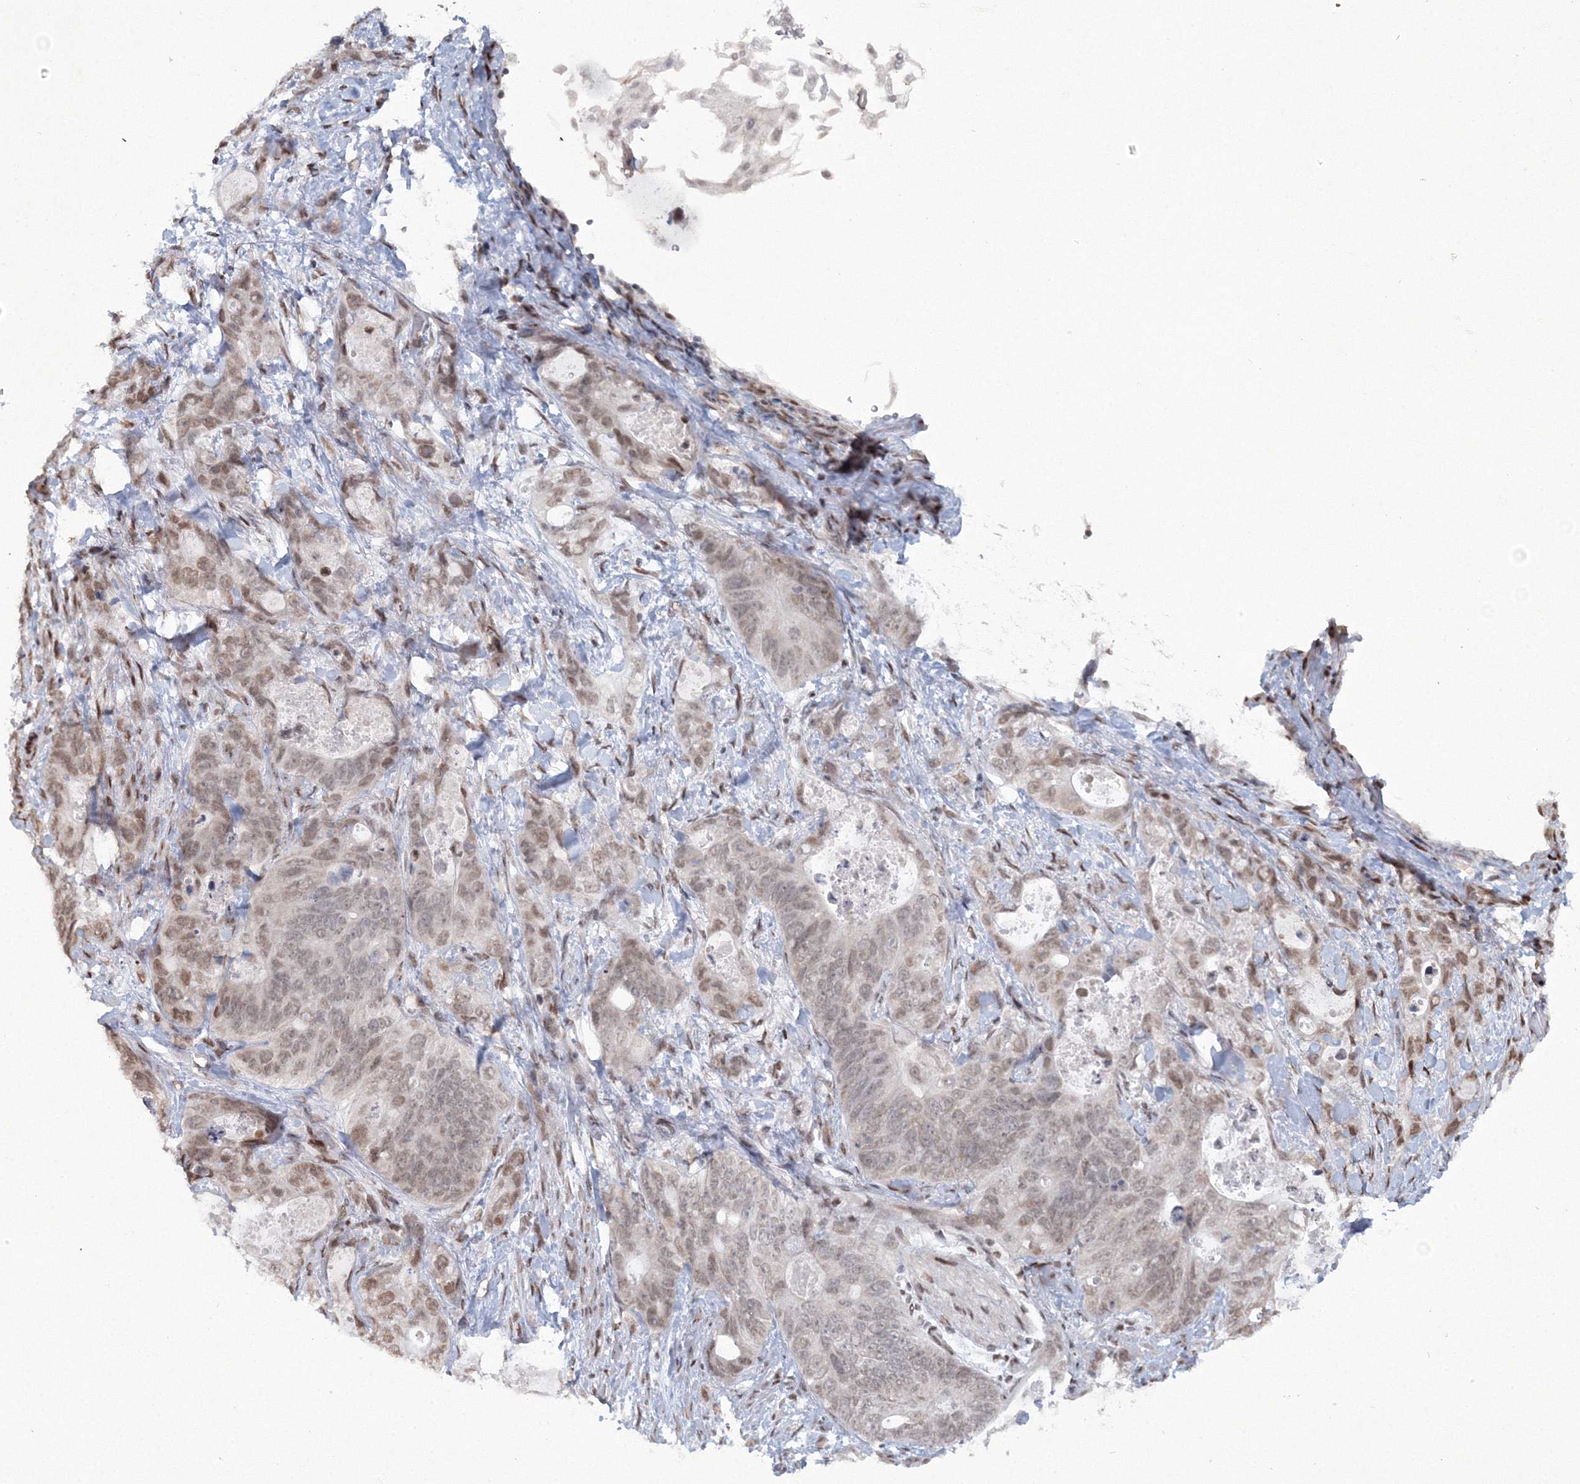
{"staining": {"intensity": "weak", "quantity": "25%-75%", "location": "nuclear"}, "tissue": "stomach cancer", "cell_type": "Tumor cells", "image_type": "cancer", "snomed": [{"axis": "morphology", "description": "Normal tissue, NOS"}, {"axis": "morphology", "description": "Adenocarcinoma, NOS"}, {"axis": "topography", "description": "Stomach"}], "caption": "DAB (3,3'-diaminobenzidine) immunohistochemical staining of stomach adenocarcinoma shows weak nuclear protein staining in approximately 25%-75% of tumor cells. The protein of interest is stained brown, and the nuclei are stained in blue (DAB (3,3'-diaminobenzidine) IHC with brightfield microscopy, high magnification).", "gene": "C3orf33", "patient": {"sex": "female", "age": 89}}